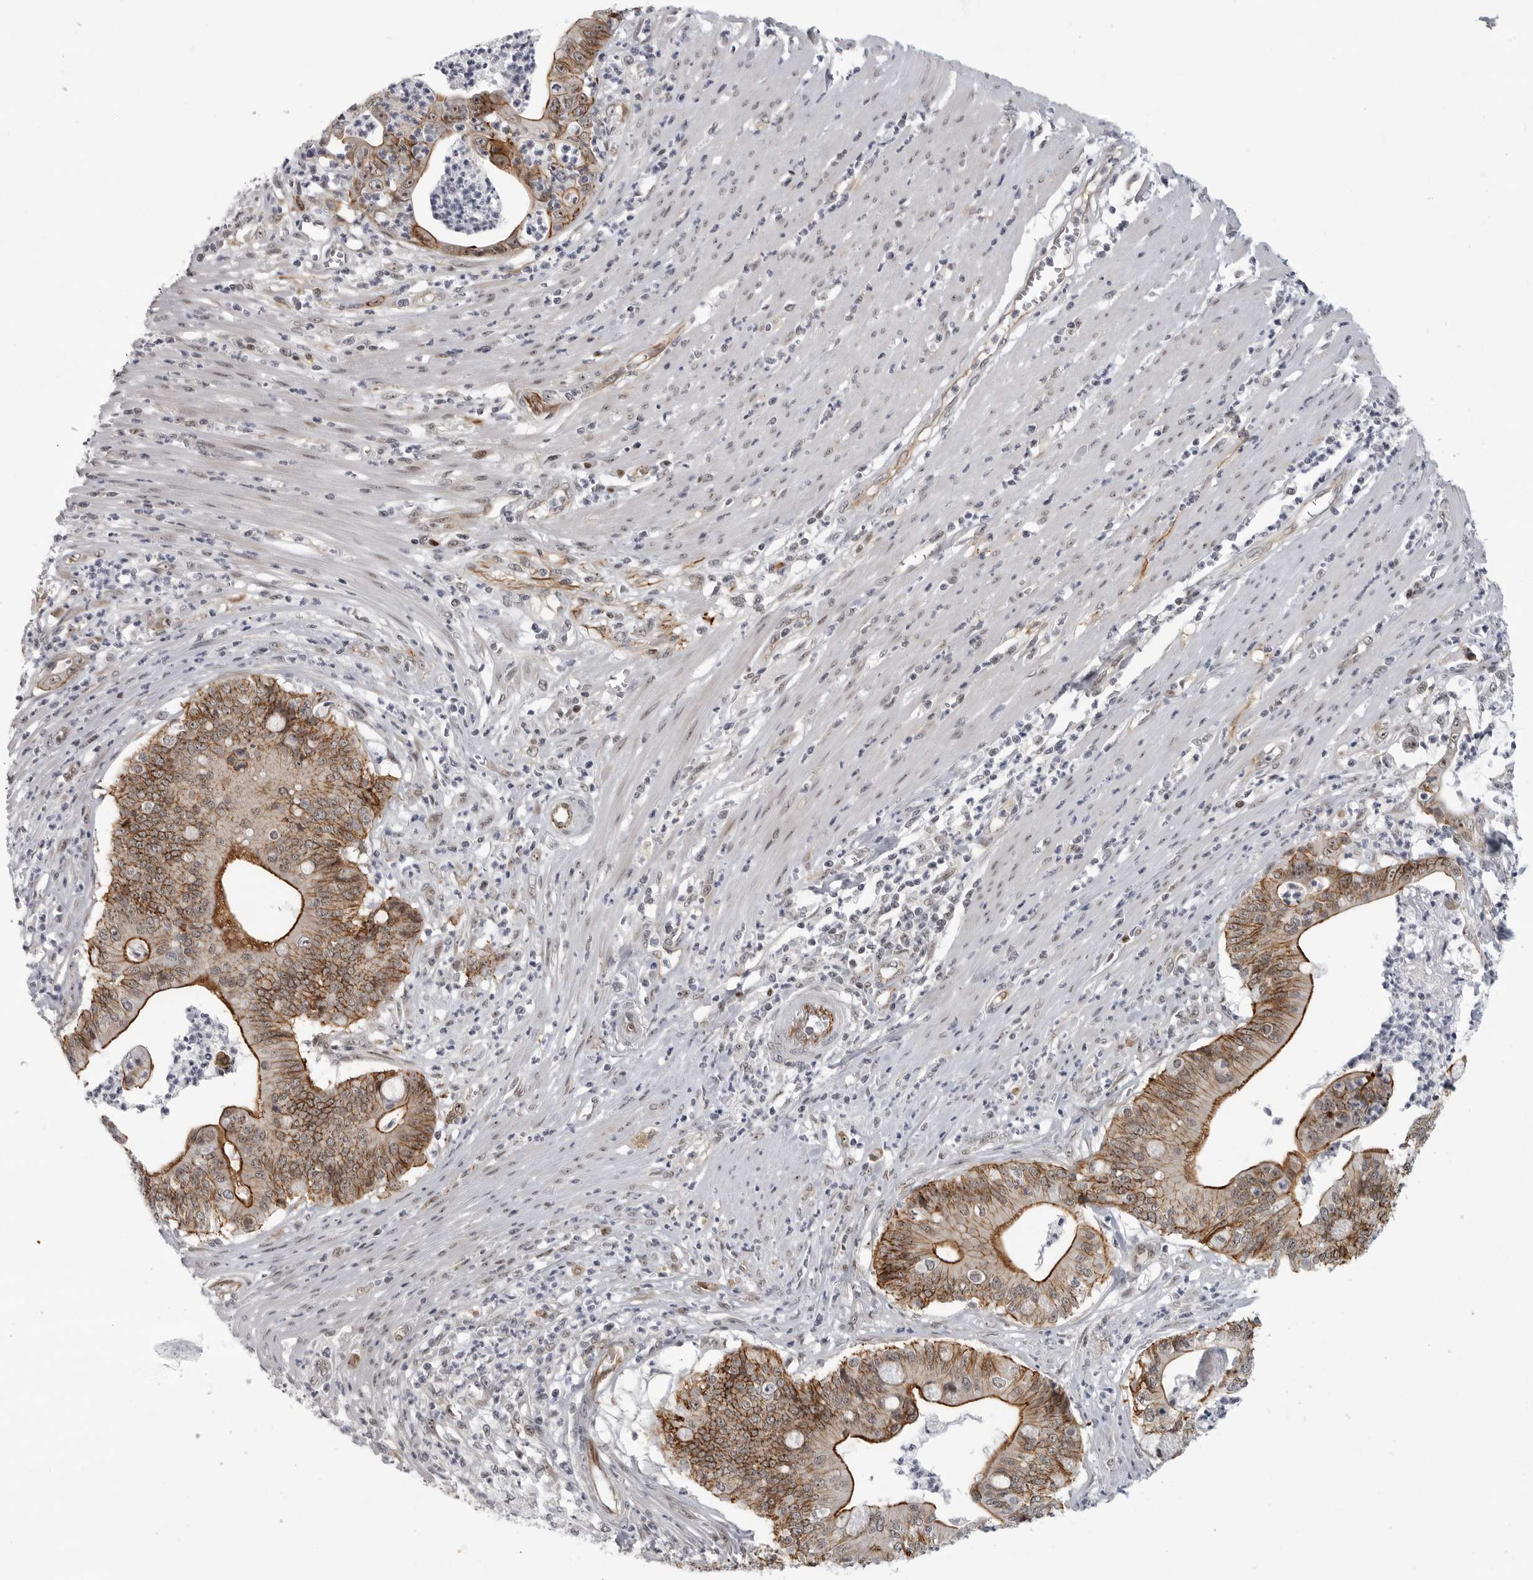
{"staining": {"intensity": "moderate", "quantity": "25%-75%", "location": "cytoplasmic/membranous"}, "tissue": "pancreatic cancer", "cell_type": "Tumor cells", "image_type": "cancer", "snomed": [{"axis": "morphology", "description": "Adenocarcinoma, NOS"}, {"axis": "topography", "description": "Pancreas"}], "caption": "Immunohistochemistry of human pancreatic adenocarcinoma shows medium levels of moderate cytoplasmic/membranous expression in about 25%-75% of tumor cells. The protein is stained brown, and the nuclei are stained in blue (DAB IHC with brightfield microscopy, high magnification).", "gene": "CEP295NL", "patient": {"sex": "male", "age": 69}}